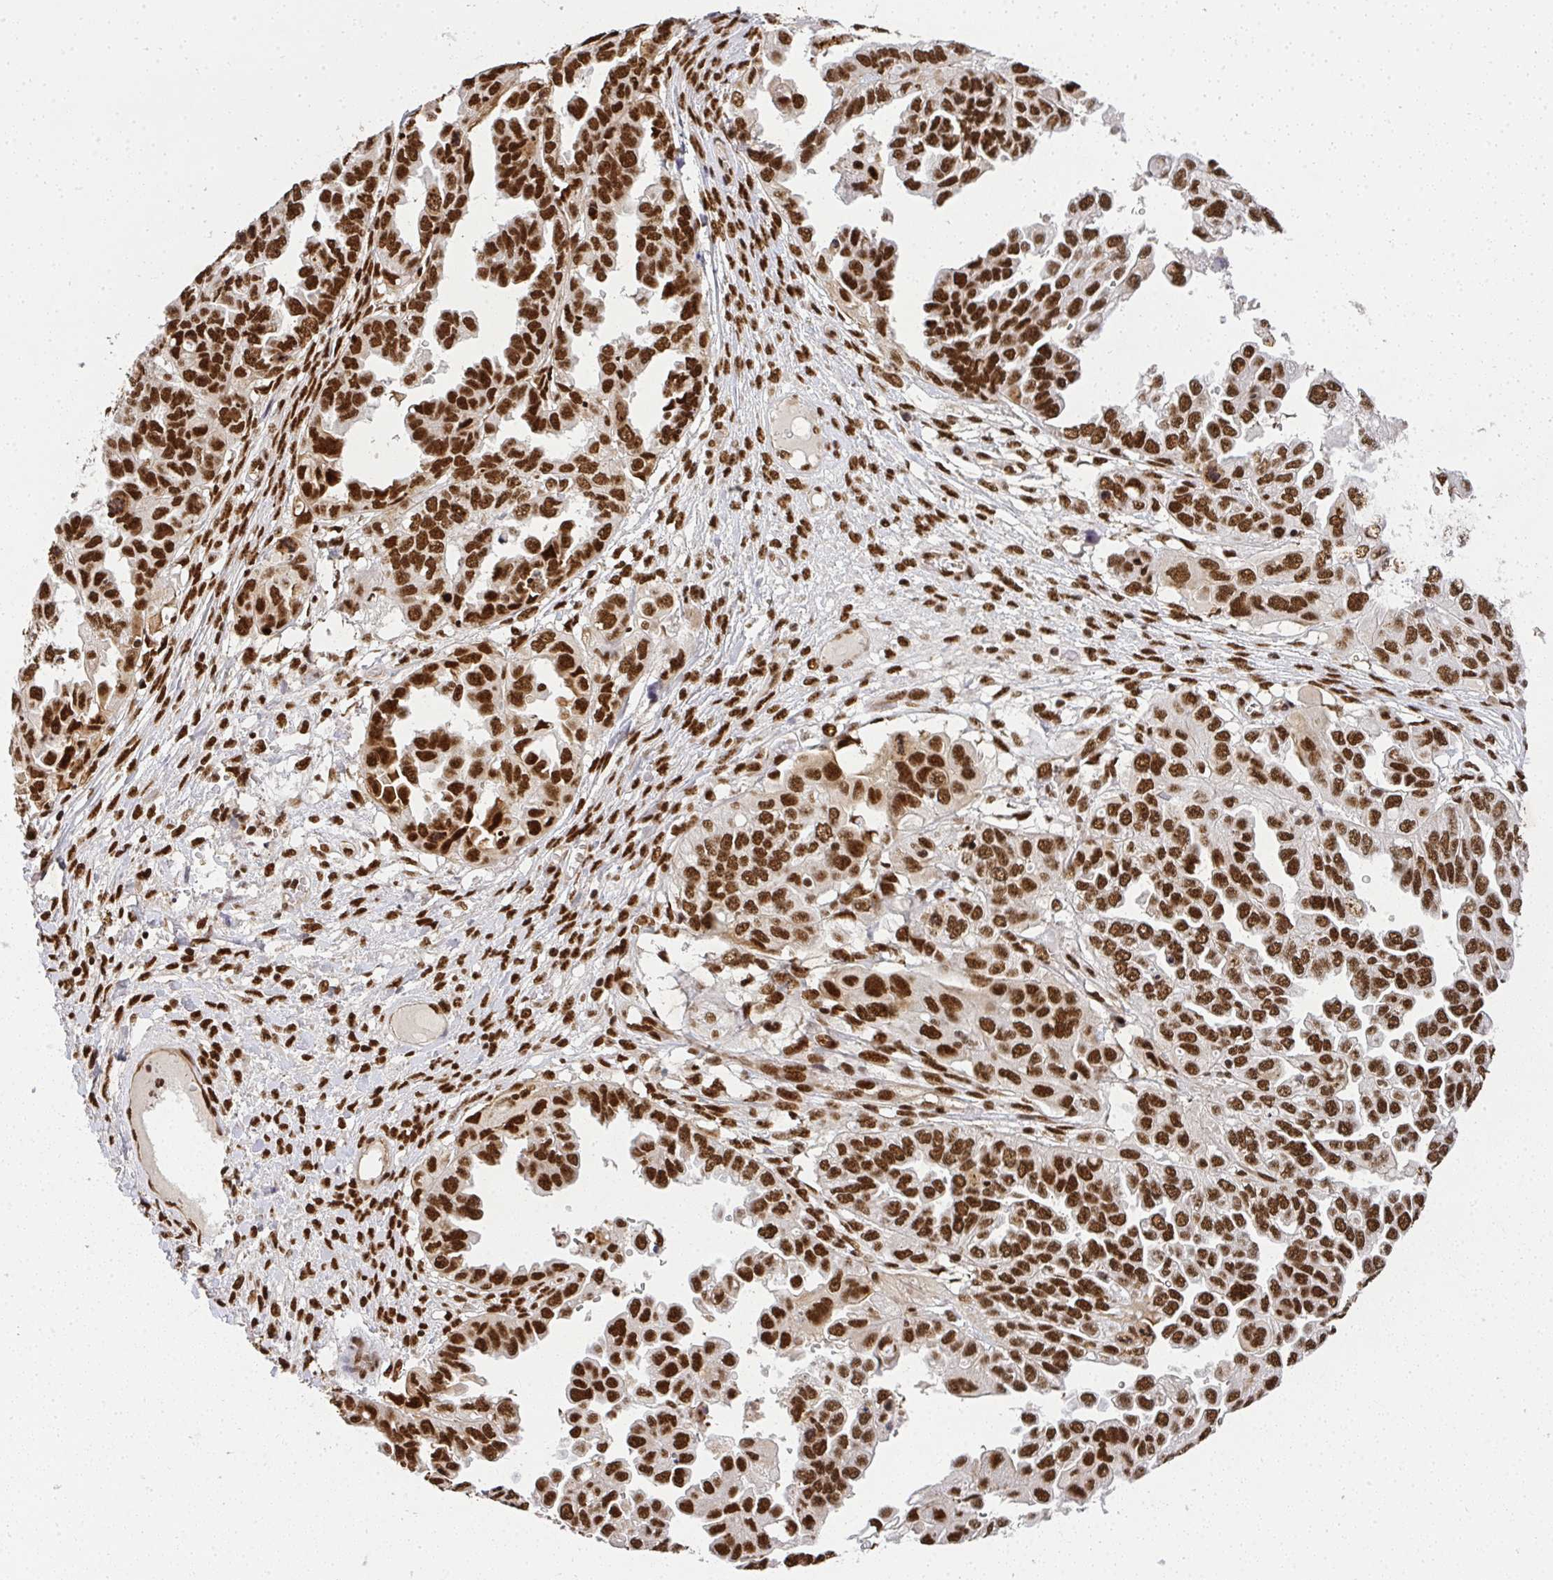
{"staining": {"intensity": "strong", "quantity": ">75%", "location": "nuclear"}, "tissue": "ovarian cancer", "cell_type": "Tumor cells", "image_type": "cancer", "snomed": [{"axis": "morphology", "description": "Cystadenocarcinoma, serous, NOS"}, {"axis": "topography", "description": "Ovary"}], "caption": "Serous cystadenocarcinoma (ovarian) stained with a protein marker shows strong staining in tumor cells.", "gene": "U2AF1", "patient": {"sex": "female", "age": 53}}